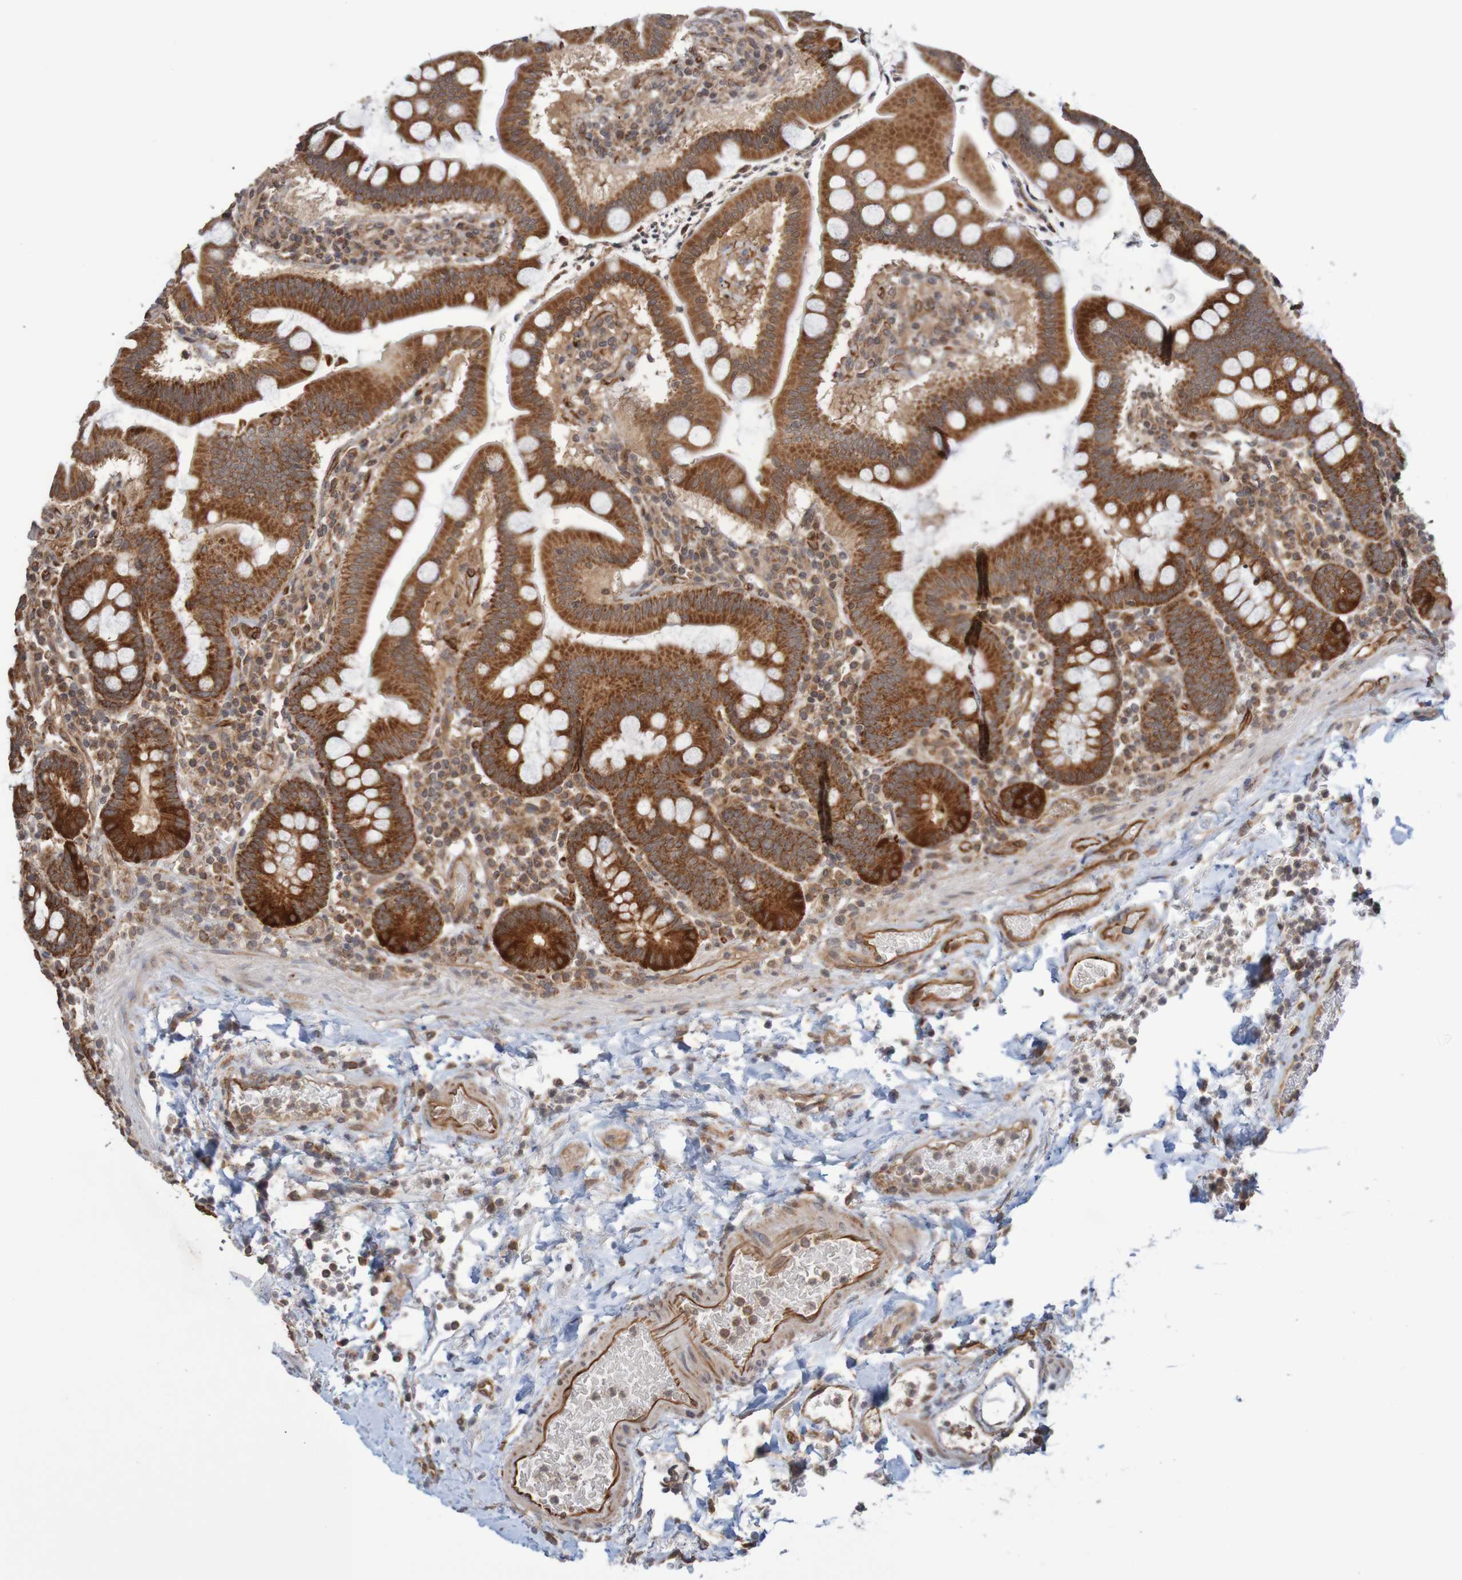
{"staining": {"intensity": "strong", "quantity": ">75%", "location": "cytoplasmic/membranous"}, "tissue": "stomach", "cell_type": "Glandular cells", "image_type": "normal", "snomed": [{"axis": "morphology", "description": "Normal tissue, NOS"}, {"axis": "topography", "description": "Stomach, upper"}], "caption": "Strong cytoplasmic/membranous expression for a protein is appreciated in about >75% of glandular cells of benign stomach using immunohistochemistry.", "gene": "MRPL52", "patient": {"sex": "male", "age": 68}}